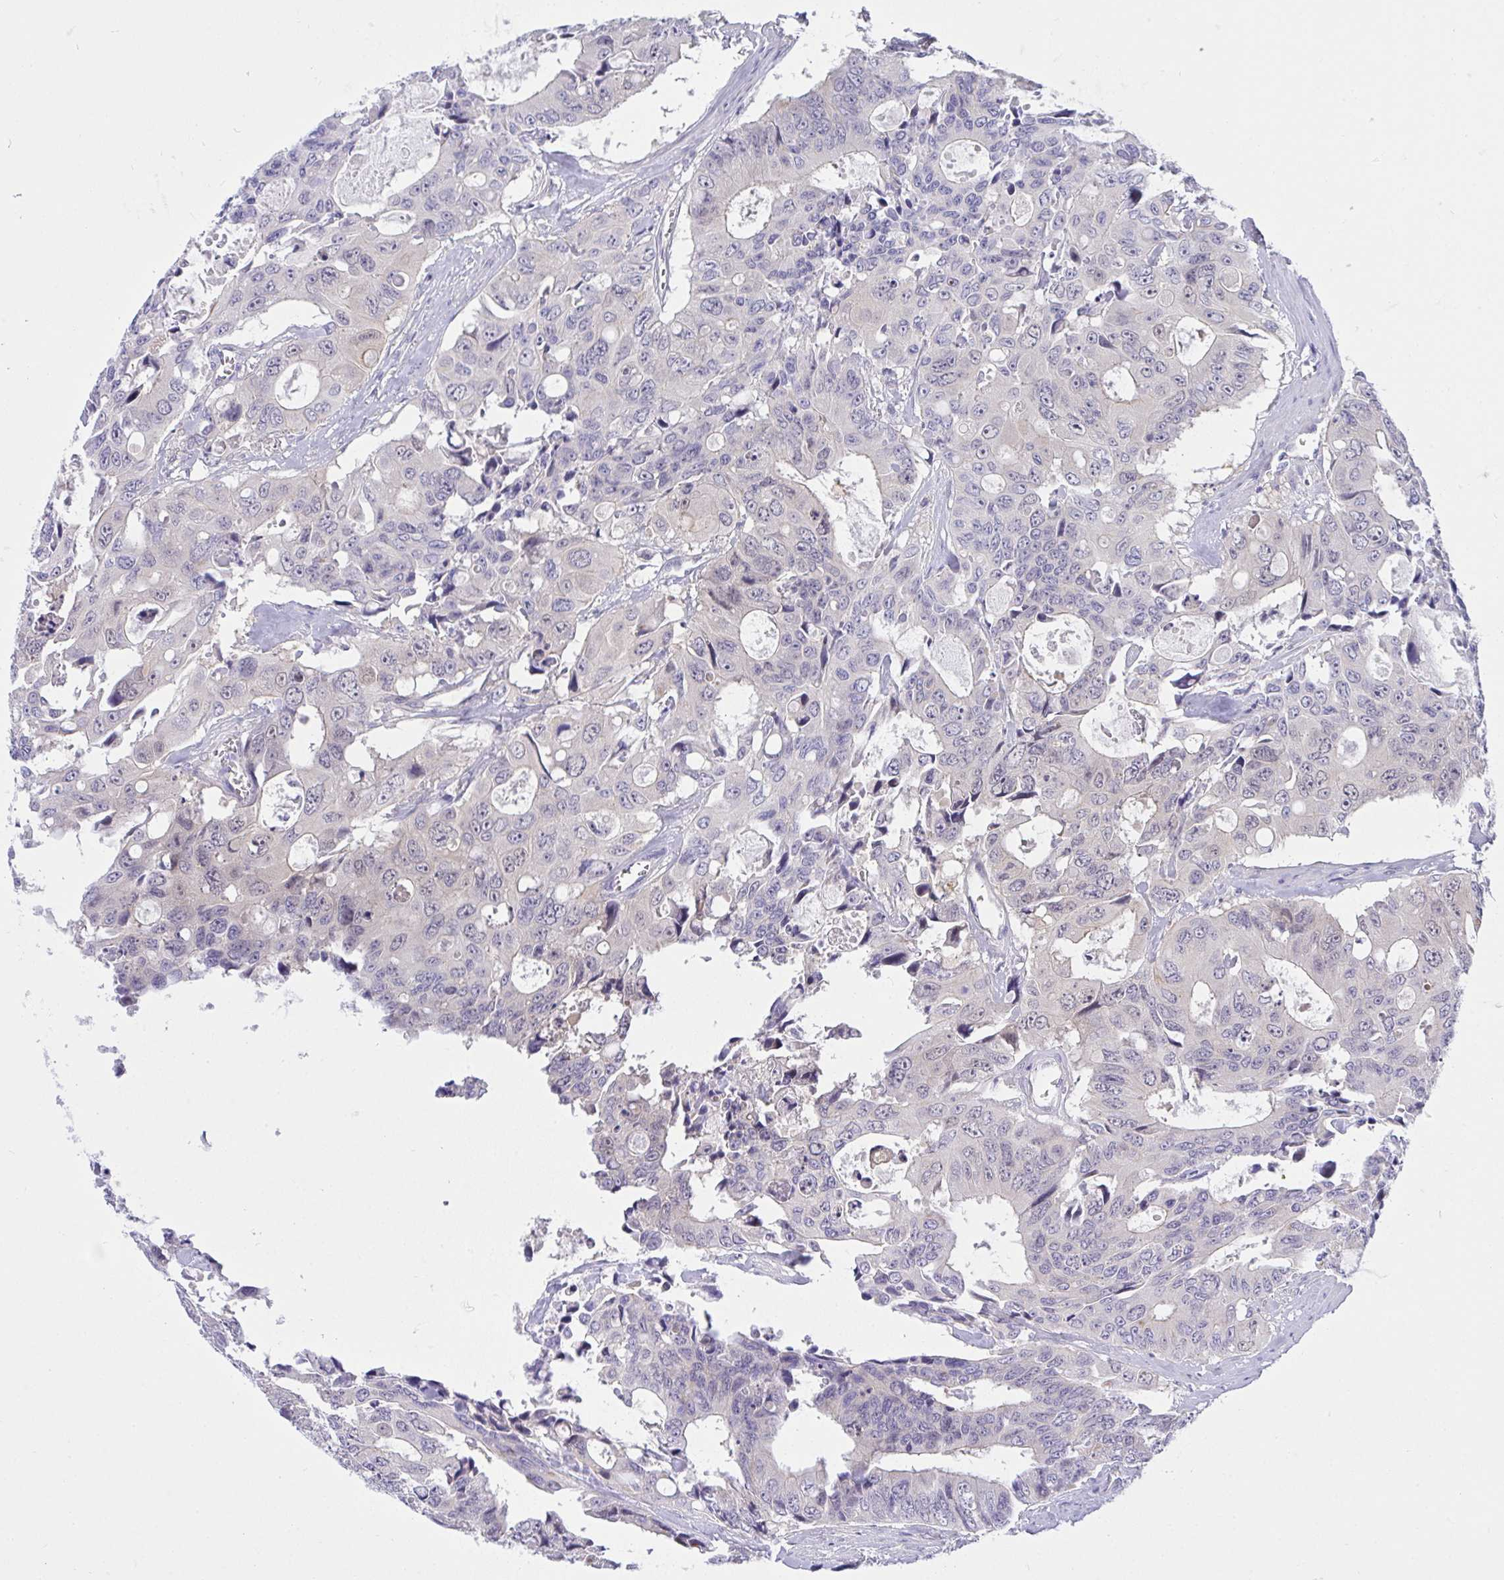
{"staining": {"intensity": "negative", "quantity": "none", "location": "none"}, "tissue": "colorectal cancer", "cell_type": "Tumor cells", "image_type": "cancer", "snomed": [{"axis": "morphology", "description": "Adenocarcinoma, NOS"}, {"axis": "topography", "description": "Rectum"}], "caption": "Tumor cells show no significant staining in adenocarcinoma (colorectal).", "gene": "HOXD12", "patient": {"sex": "male", "age": 76}}